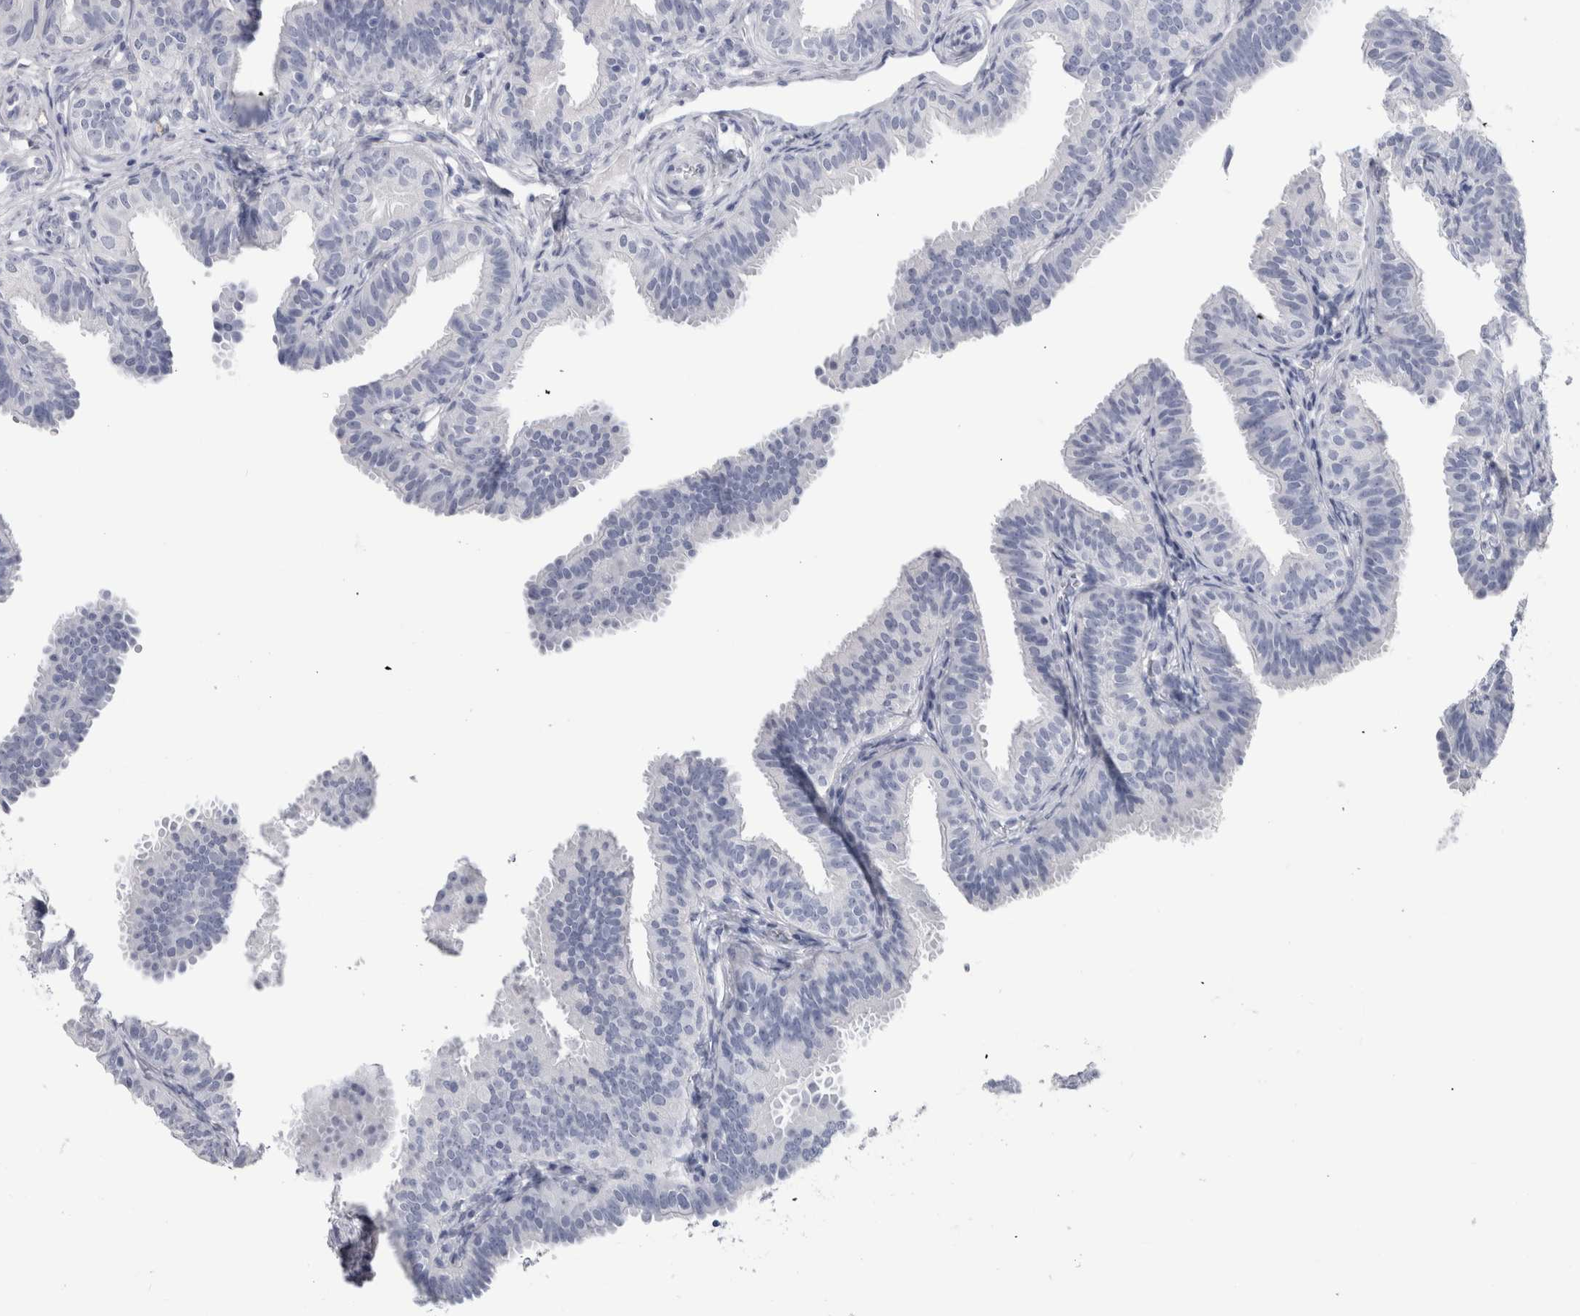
{"staining": {"intensity": "negative", "quantity": "none", "location": "none"}, "tissue": "fallopian tube", "cell_type": "Glandular cells", "image_type": "normal", "snomed": [{"axis": "morphology", "description": "Normal tissue, NOS"}, {"axis": "topography", "description": "Fallopian tube"}], "caption": "The photomicrograph reveals no staining of glandular cells in benign fallopian tube.", "gene": "PTH", "patient": {"sex": "female", "age": 35}}